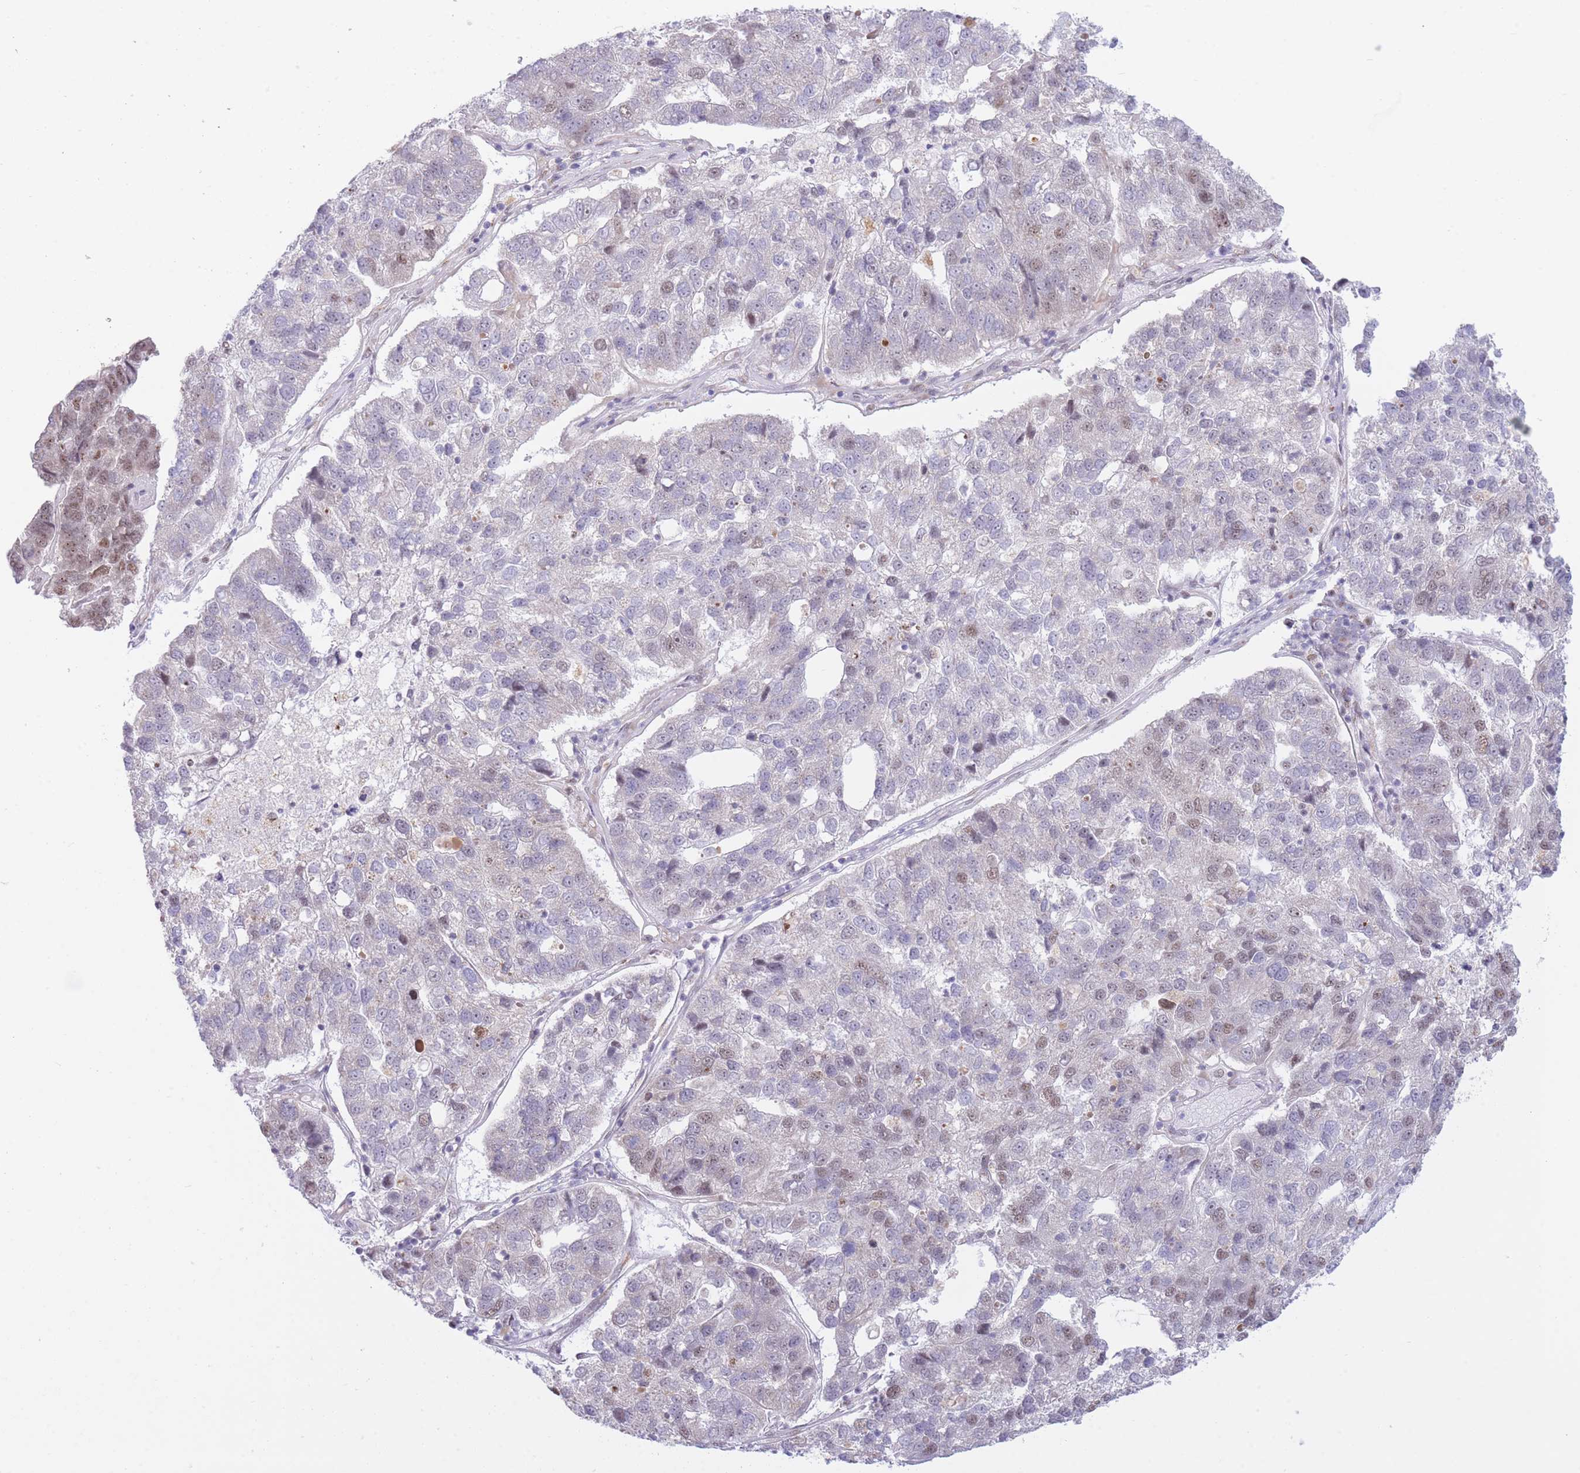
{"staining": {"intensity": "weak", "quantity": "<25%", "location": "nuclear"}, "tissue": "pancreatic cancer", "cell_type": "Tumor cells", "image_type": "cancer", "snomed": [{"axis": "morphology", "description": "Adenocarcinoma, NOS"}, {"axis": "topography", "description": "Pancreas"}], "caption": "High magnification brightfield microscopy of pancreatic cancer stained with DAB (3,3'-diaminobenzidine) (brown) and counterstained with hematoxylin (blue): tumor cells show no significant positivity.", "gene": "INO80C", "patient": {"sex": "female", "age": 61}}